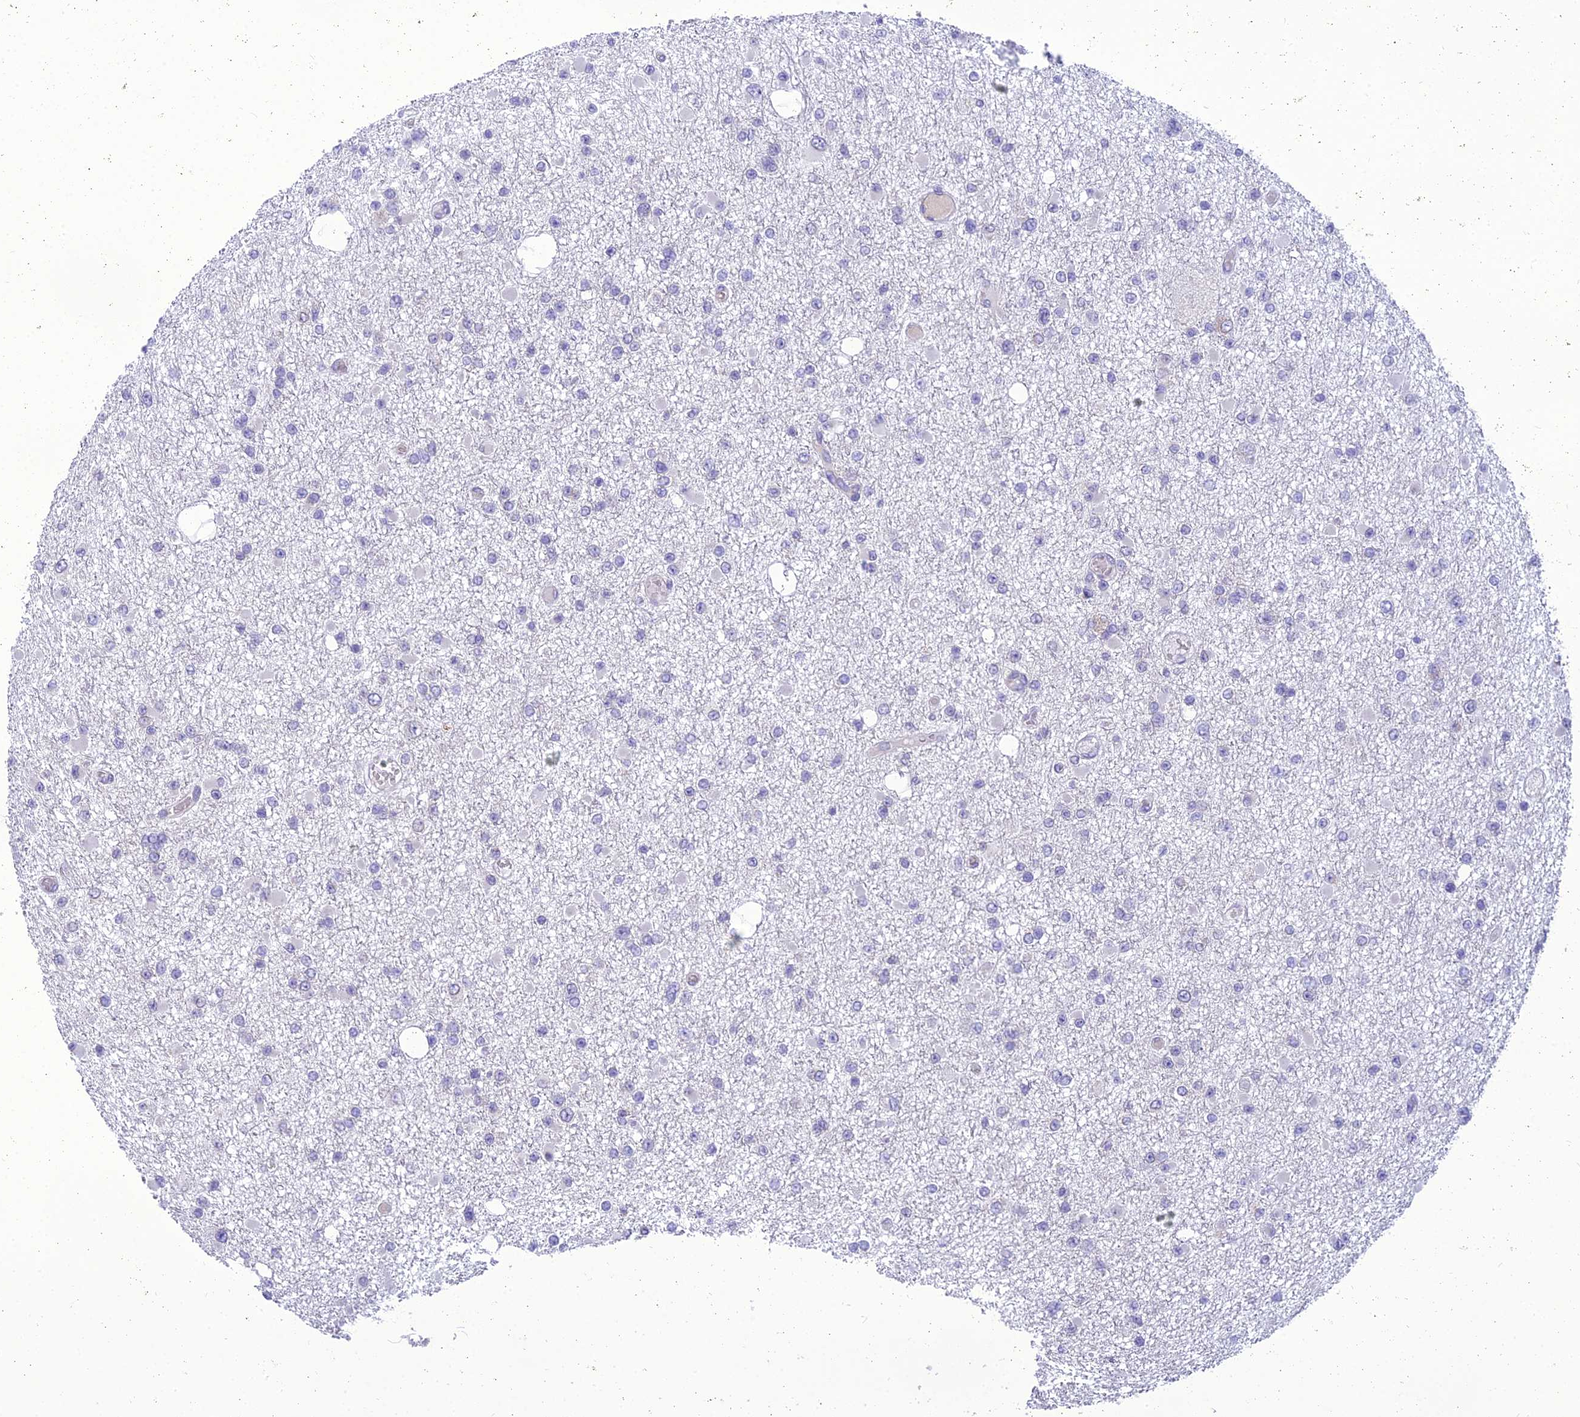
{"staining": {"intensity": "negative", "quantity": "none", "location": "none"}, "tissue": "glioma", "cell_type": "Tumor cells", "image_type": "cancer", "snomed": [{"axis": "morphology", "description": "Glioma, malignant, Low grade"}, {"axis": "topography", "description": "Brain"}], "caption": "There is no significant staining in tumor cells of malignant glioma (low-grade).", "gene": "GOLPH3", "patient": {"sex": "female", "age": 22}}